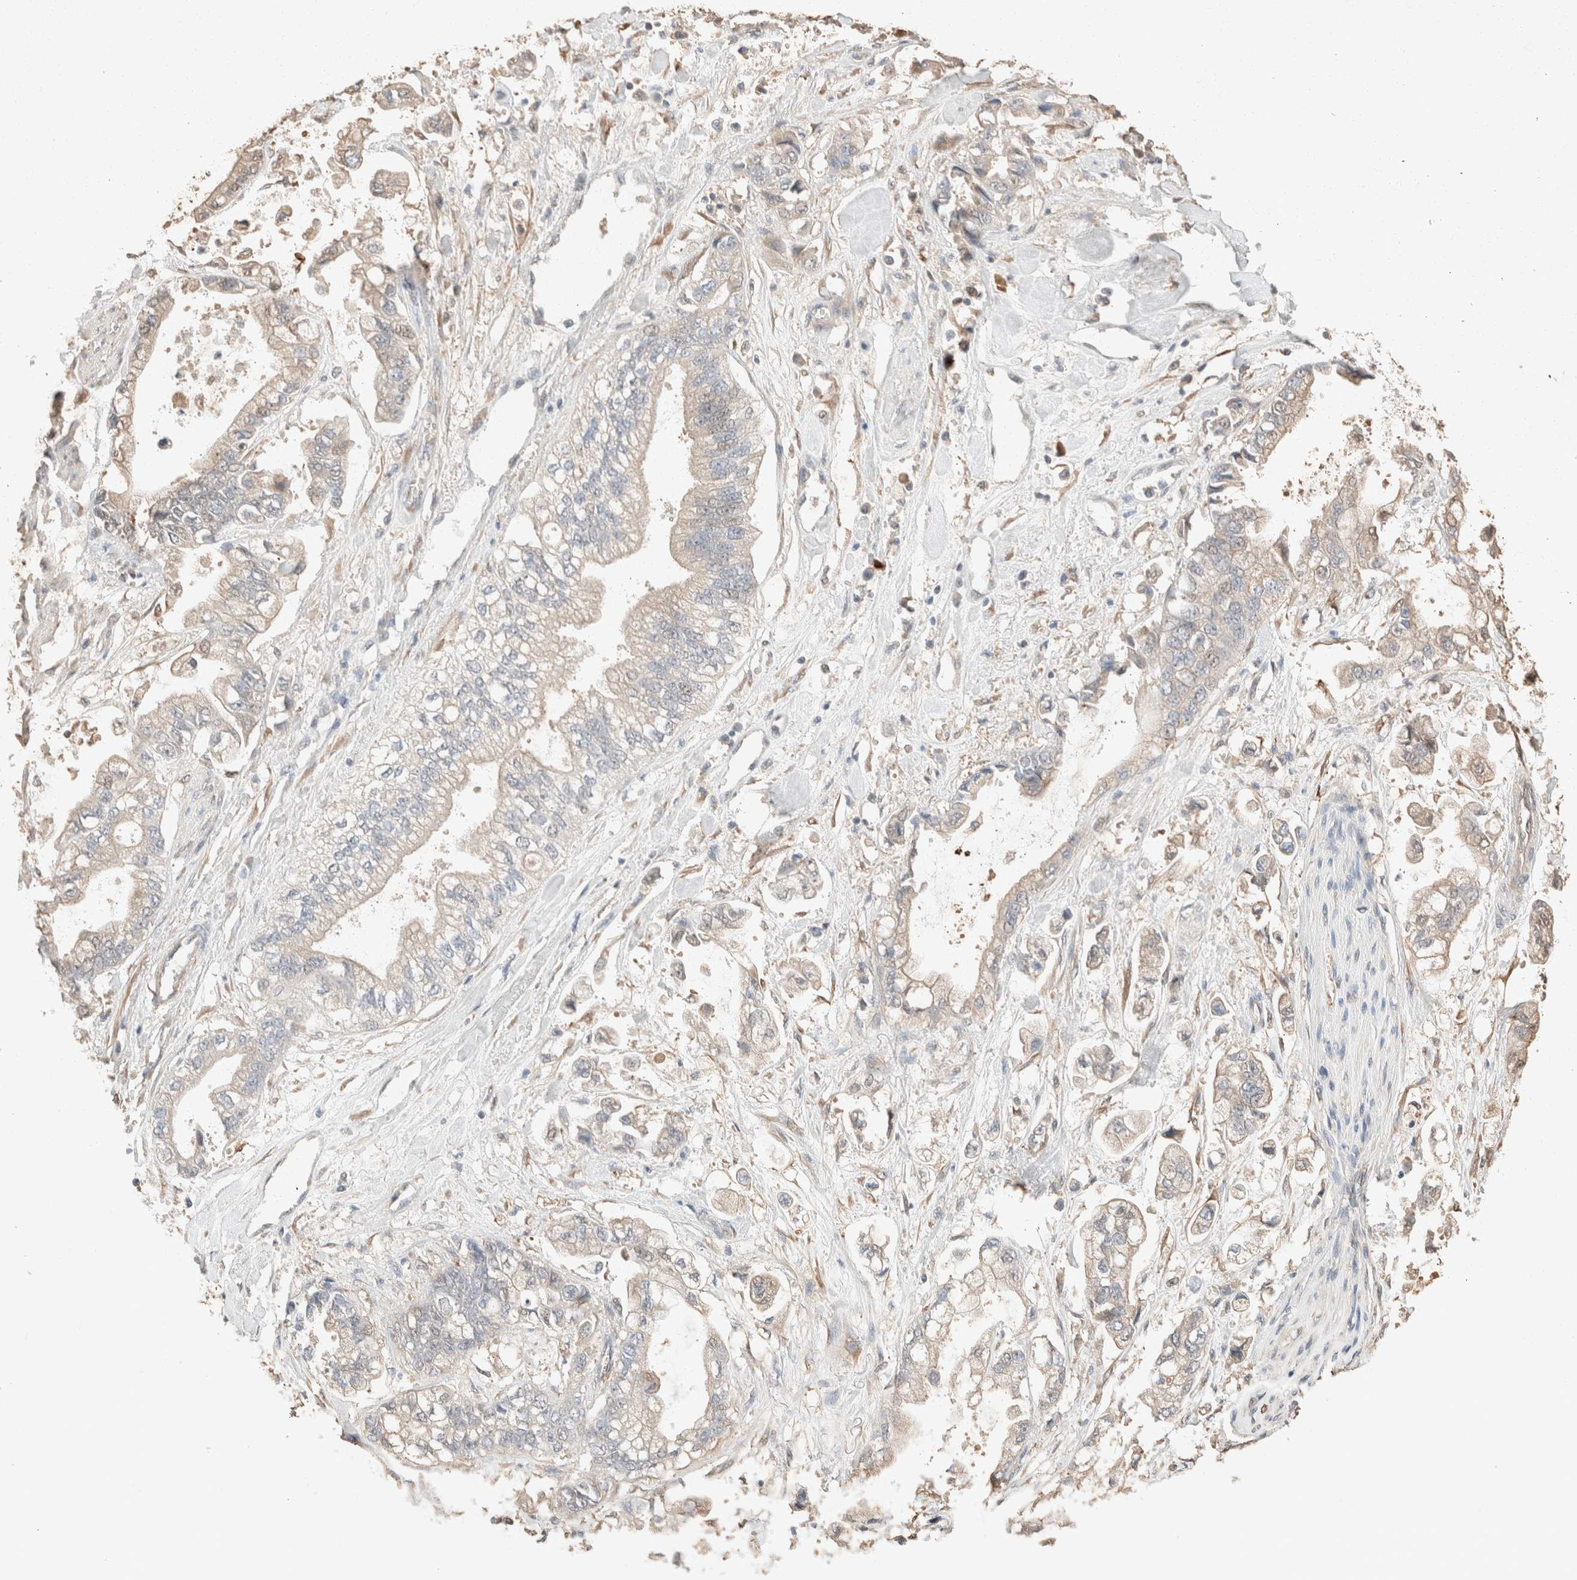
{"staining": {"intensity": "negative", "quantity": "none", "location": "none"}, "tissue": "stomach cancer", "cell_type": "Tumor cells", "image_type": "cancer", "snomed": [{"axis": "morphology", "description": "Normal tissue, NOS"}, {"axis": "morphology", "description": "Adenocarcinoma, NOS"}, {"axis": "topography", "description": "Stomach"}], "caption": "IHC of human adenocarcinoma (stomach) shows no expression in tumor cells. (DAB immunohistochemistry (IHC) with hematoxylin counter stain).", "gene": "TUBD1", "patient": {"sex": "male", "age": 62}}